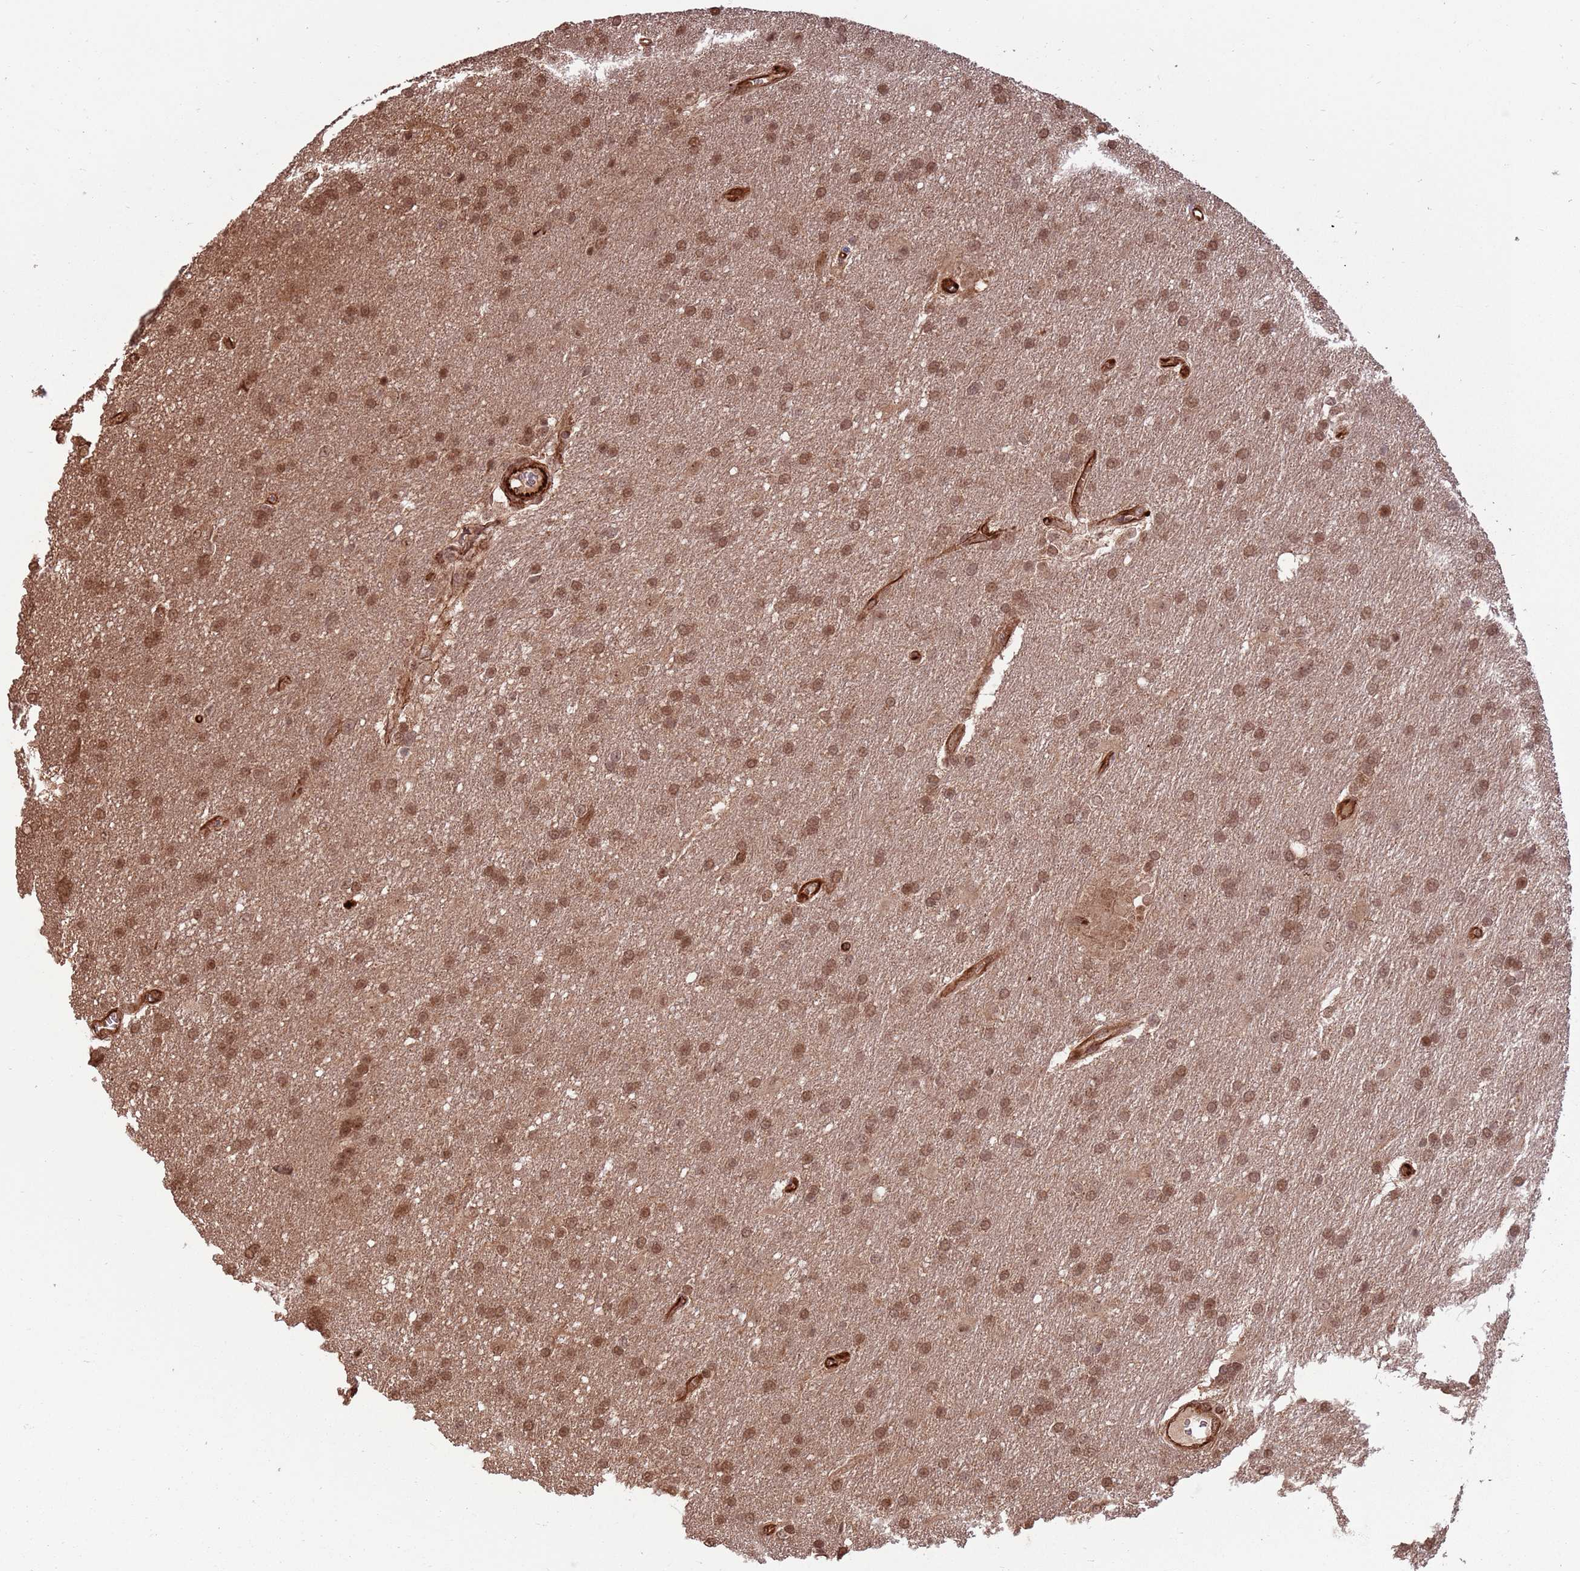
{"staining": {"intensity": "moderate", "quantity": ">75%", "location": "cytoplasmic/membranous,nuclear"}, "tissue": "glioma", "cell_type": "Tumor cells", "image_type": "cancer", "snomed": [{"axis": "morphology", "description": "Glioma, malignant, Low grade"}, {"axis": "topography", "description": "Brain"}], "caption": "Low-grade glioma (malignant) tissue displays moderate cytoplasmic/membranous and nuclear staining in approximately >75% of tumor cells The protein of interest is stained brown, and the nuclei are stained in blue (DAB (3,3'-diaminobenzidine) IHC with brightfield microscopy, high magnification).", "gene": "ADAMTS3", "patient": {"sex": "male", "age": 66}}